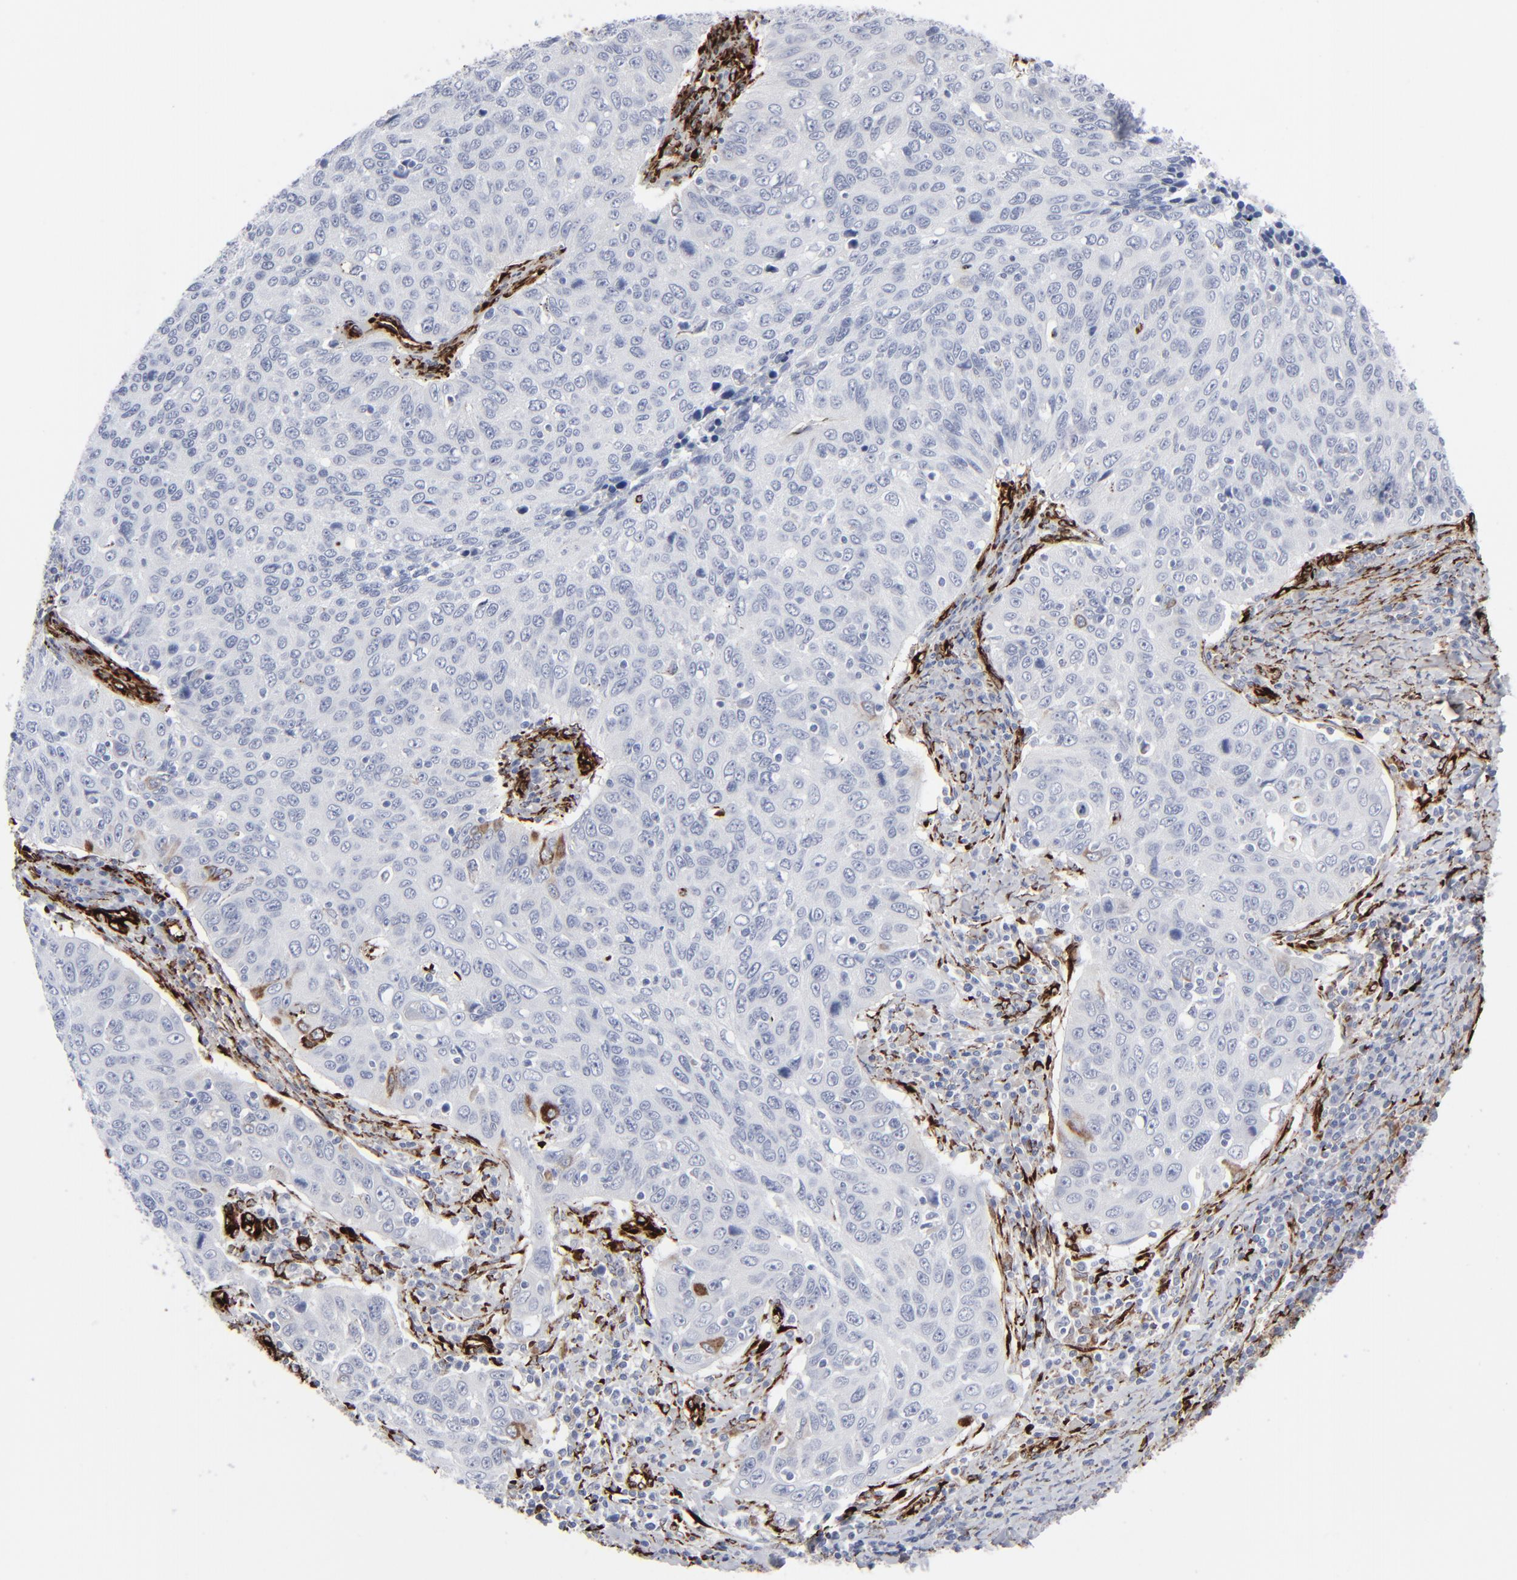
{"staining": {"intensity": "negative", "quantity": "none", "location": "none"}, "tissue": "cervical cancer", "cell_type": "Tumor cells", "image_type": "cancer", "snomed": [{"axis": "morphology", "description": "Squamous cell carcinoma, NOS"}, {"axis": "topography", "description": "Cervix"}], "caption": "Protein analysis of cervical cancer (squamous cell carcinoma) exhibits no significant staining in tumor cells.", "gene": "SPARC", "patient": {"sex": "female", "age": 53}}